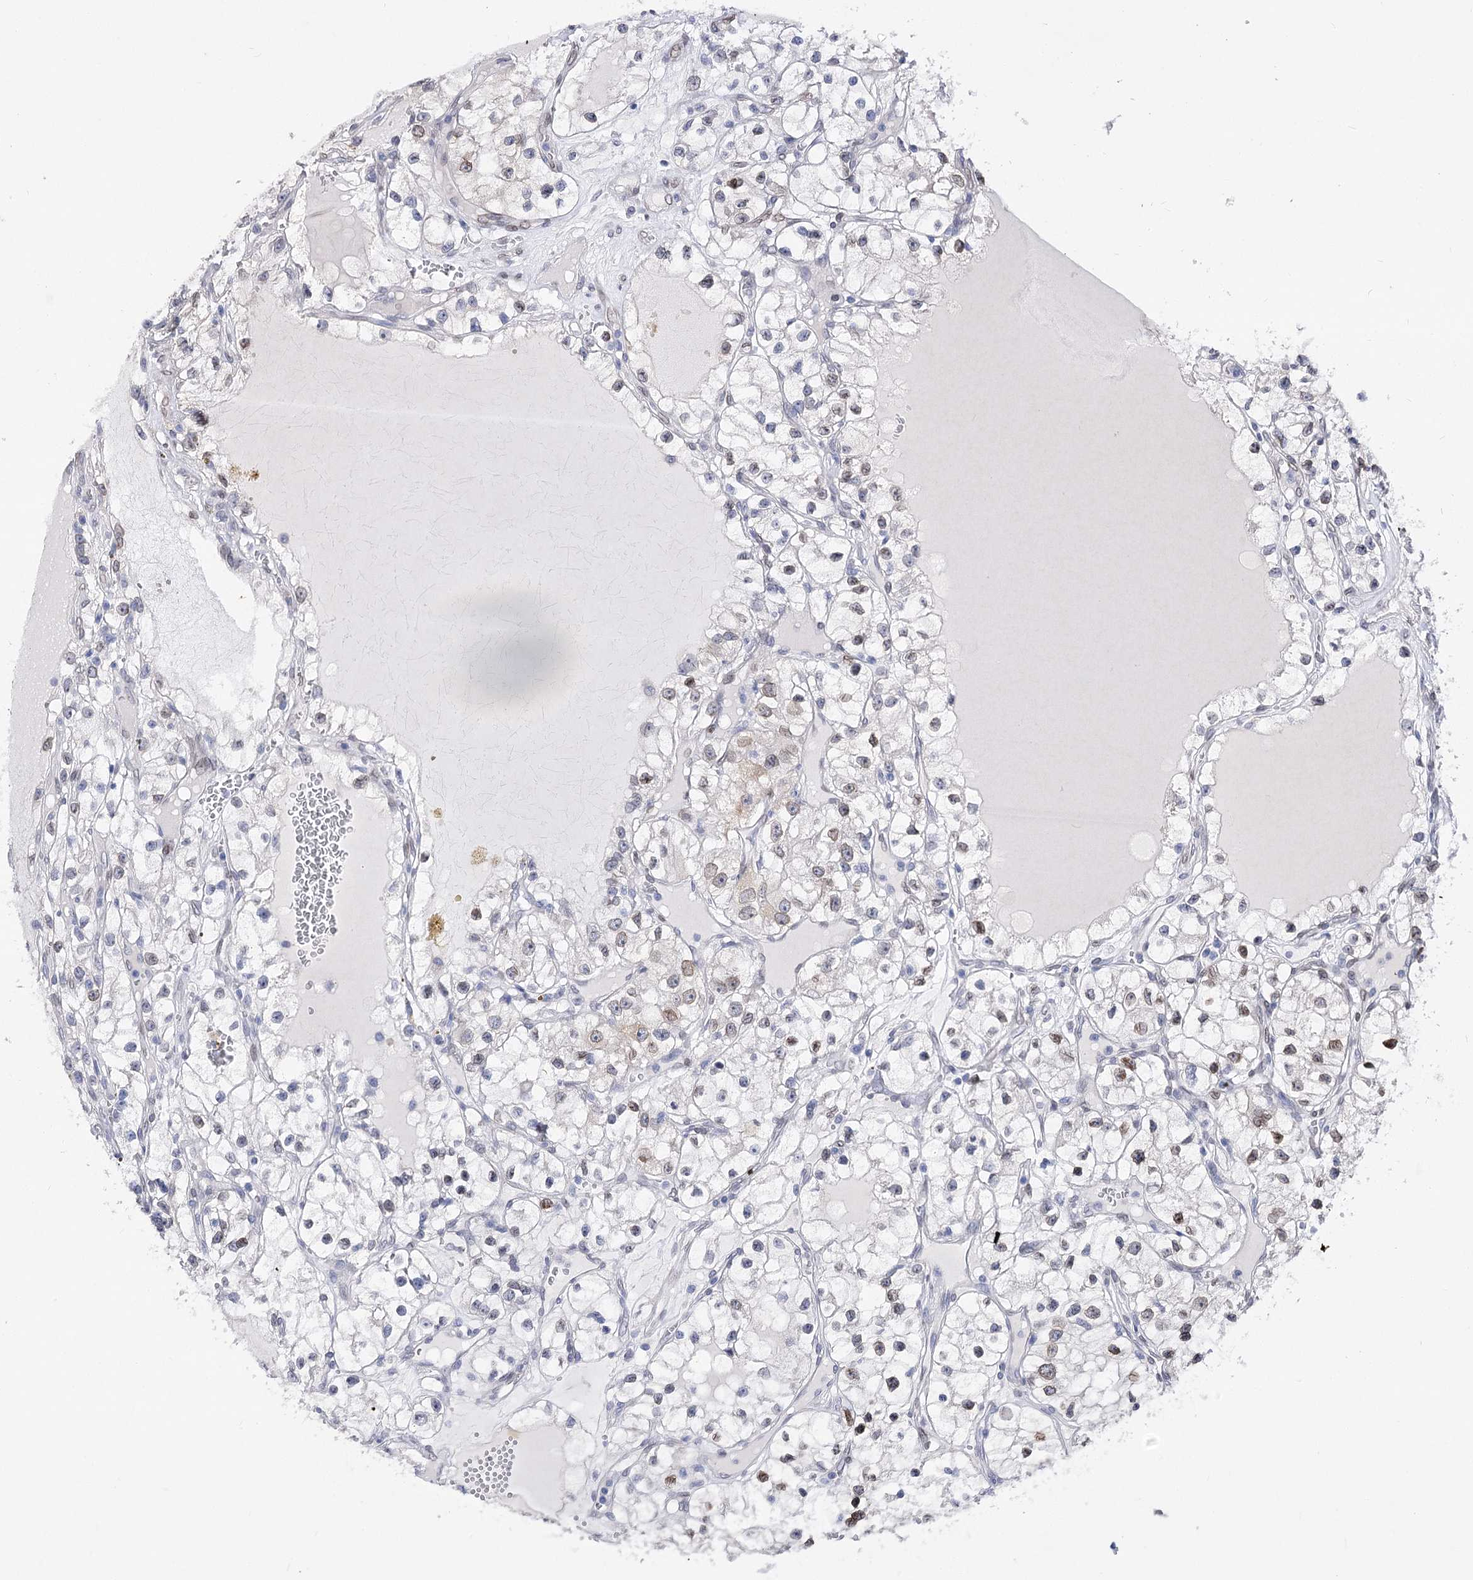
{"staining": {"intensity": "moderate", "quantity": "<25%", "location": "cytoplasmic/membranous,nuclear"}, "tissue": "renal cancer", "cell_type": "Tumor cells", "image_type": "cancer", "snomed": [{"axis": "morphology", "description": "Adenocarcinoma, NOS"}, {"axis": "topography", "description": "Kidney"}], "caption": "Immunohistochemistry of human renal adenocarcinoma displays low levels of moderate cytoplasmic/membranous and nuclear expression in about <25% of tumor cells. Using DAB (brown) and hematoxylin (blue) stains, captured at high magnification using brightfield microscopy.", "gene": "TMEM201", "patient": {"sex": "female", "age": 57}}